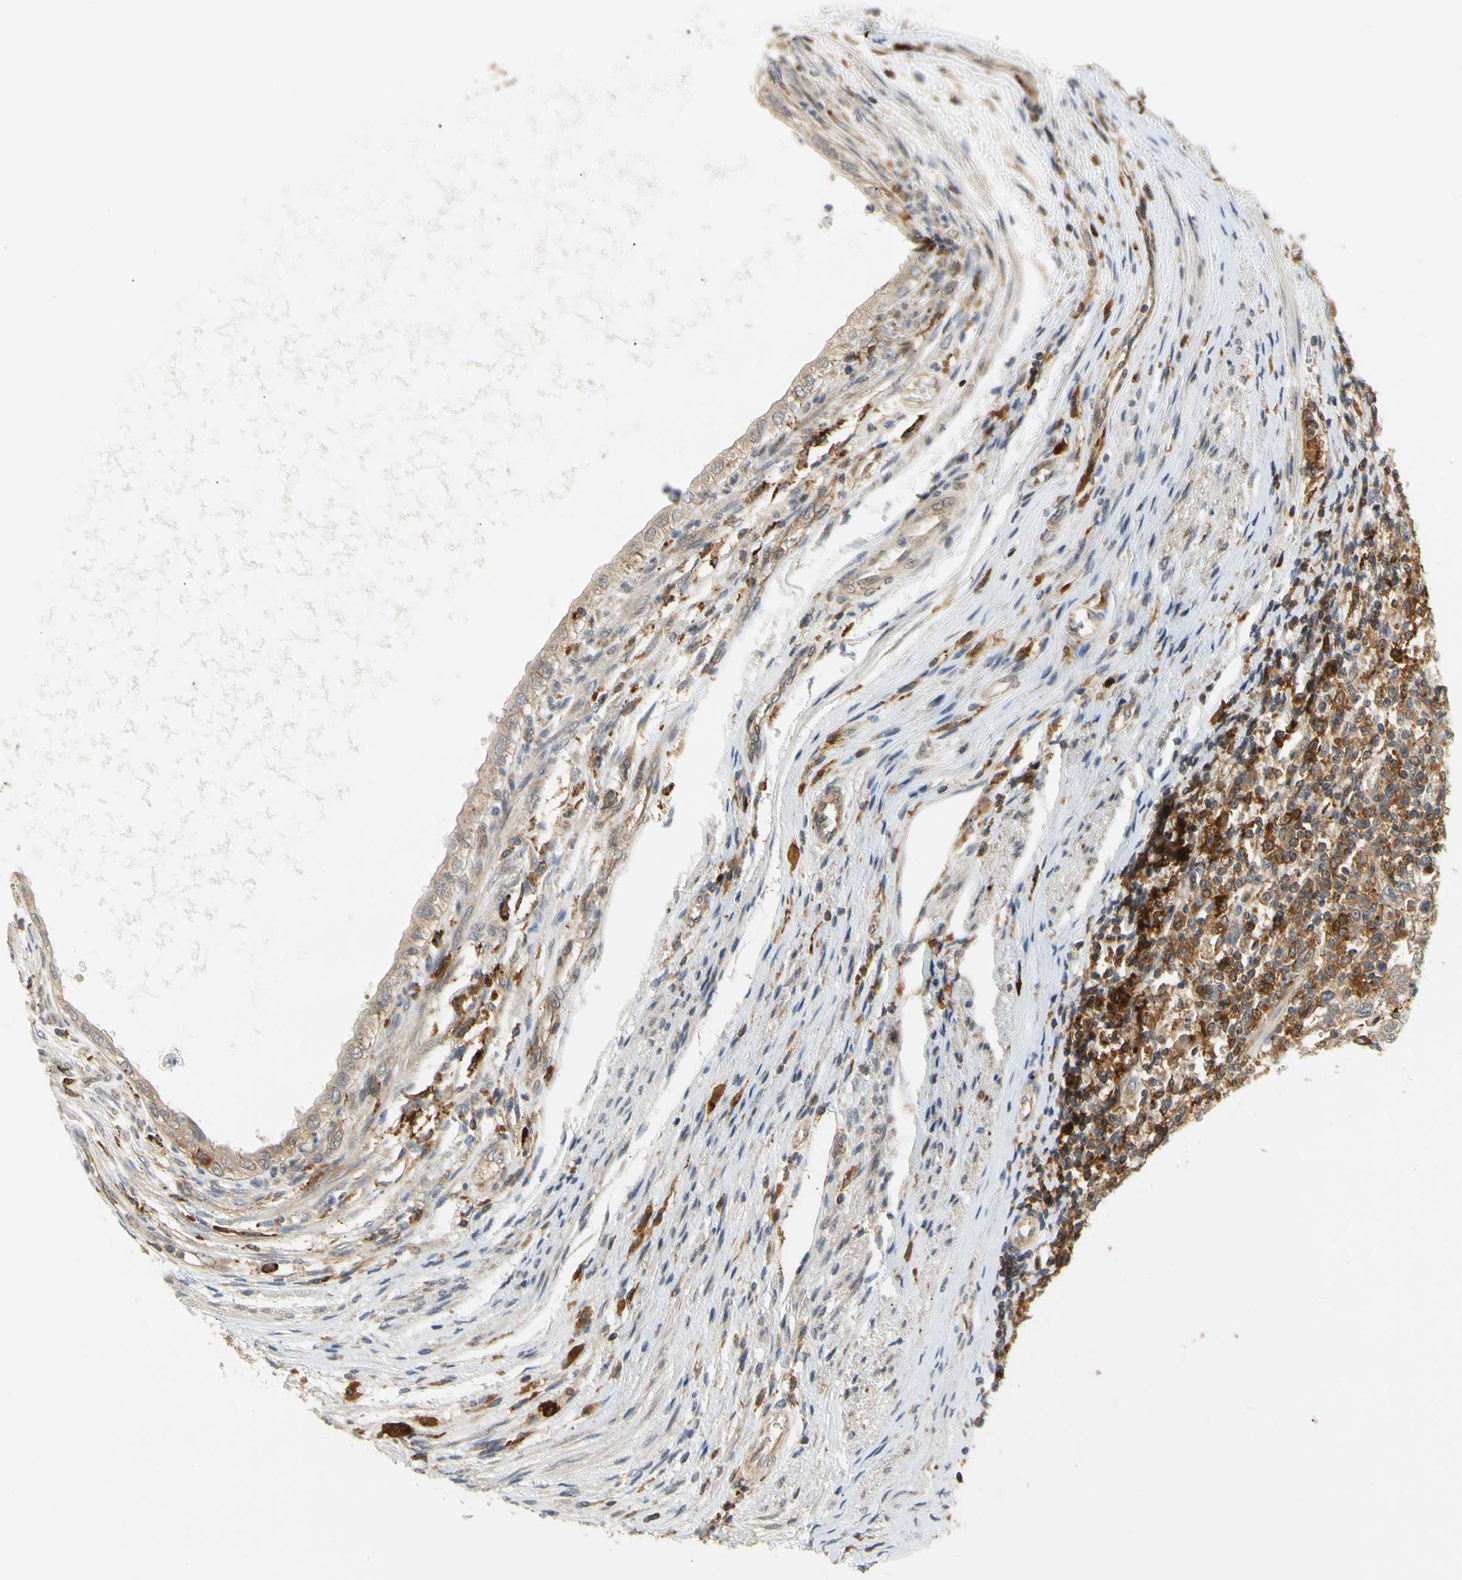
{"staining": {"intensity": "moderate", "quantity": ">75%", "location": "cytoplasmic/membranous"}, "tissue": "testis cancer", "cell_type": "Tumor cells", "image_type": "cancer", "snomed": [{"axis": "morphology", "description": "Carcinoma, Embryonal, NOS"}, {"axis": "topography", "description": "Testis"}], "caption": "Immunohistochemistry (IHC) photomicrograph of human testis embryonal carcinoma stained for a protein (brown), which demonstrates medium levels of moderate cytoplasmic/membranous expression in approximately >75% of tumor cells.", "gene": "ANKHD1", "patient": {"sex": "male", "age": 26}}